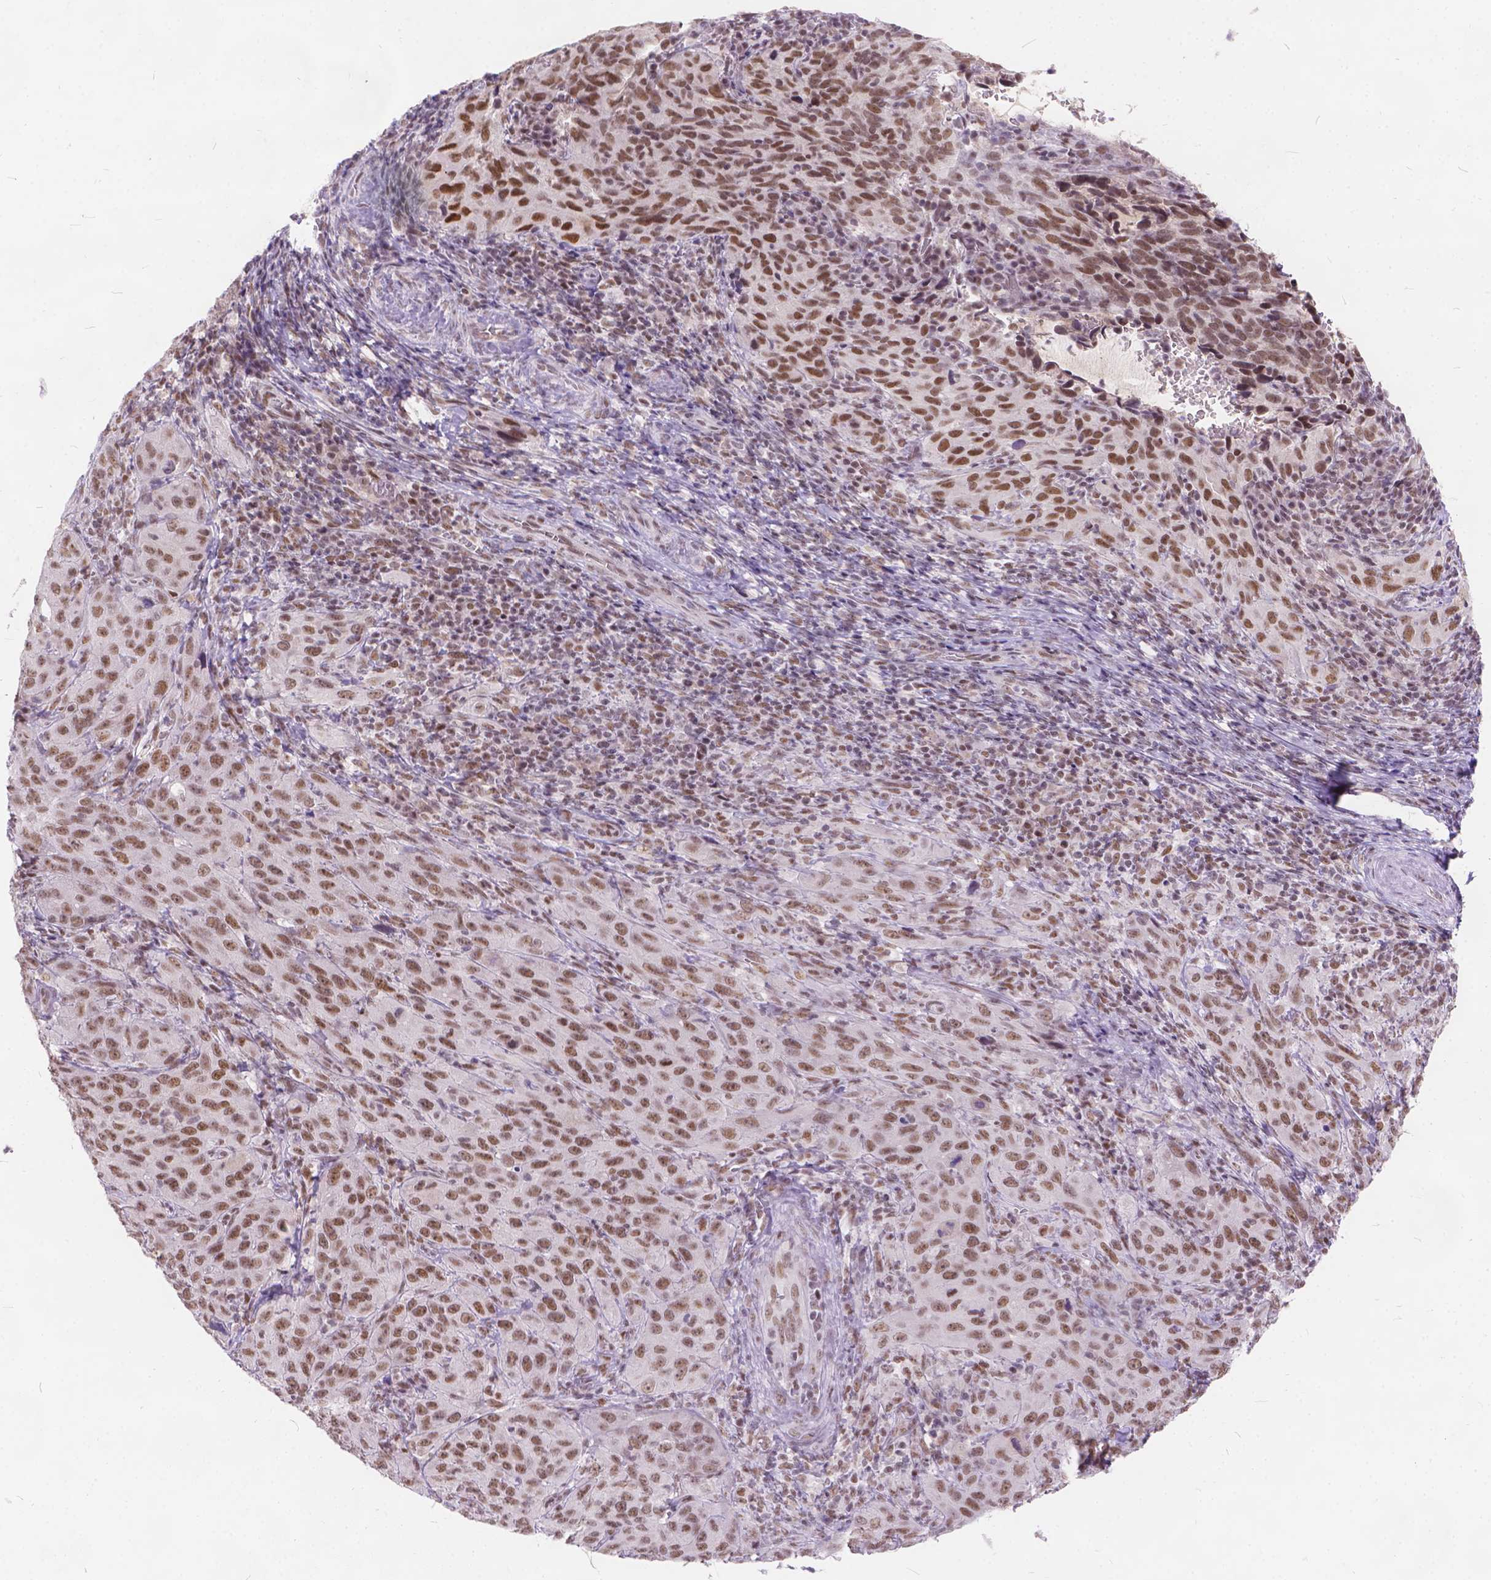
{"staining": {"intensity": "moderate", "quantity": ">75%", "location": "nuclear"}, "tissue": "cervical cancer", "cell_type": "Tumor cells", "image_type": "cancer", "snomed": [{"axis": "morphology", "description": "Normal tissue, NOS"}, {"axis": "morphology", "description": "Squamous cell carcinoma, NOS"}, {"axis": "topography", "description": "Cervix"}], "caption": "Immunohistochemistry (IHC) (DAB (3,3'-diaminobenzidine)) staining of cervical cancer (squamous cell carcinoma) reveals moderate nuclear protein expression in about >75% of tumor cells. (DAB (3,3'-diaminobenzidine) IHC, brown staining for protein, blue staining for nuclei).", "gene": "FAM53A", "patient": {"sex": "female", "age": 51}}